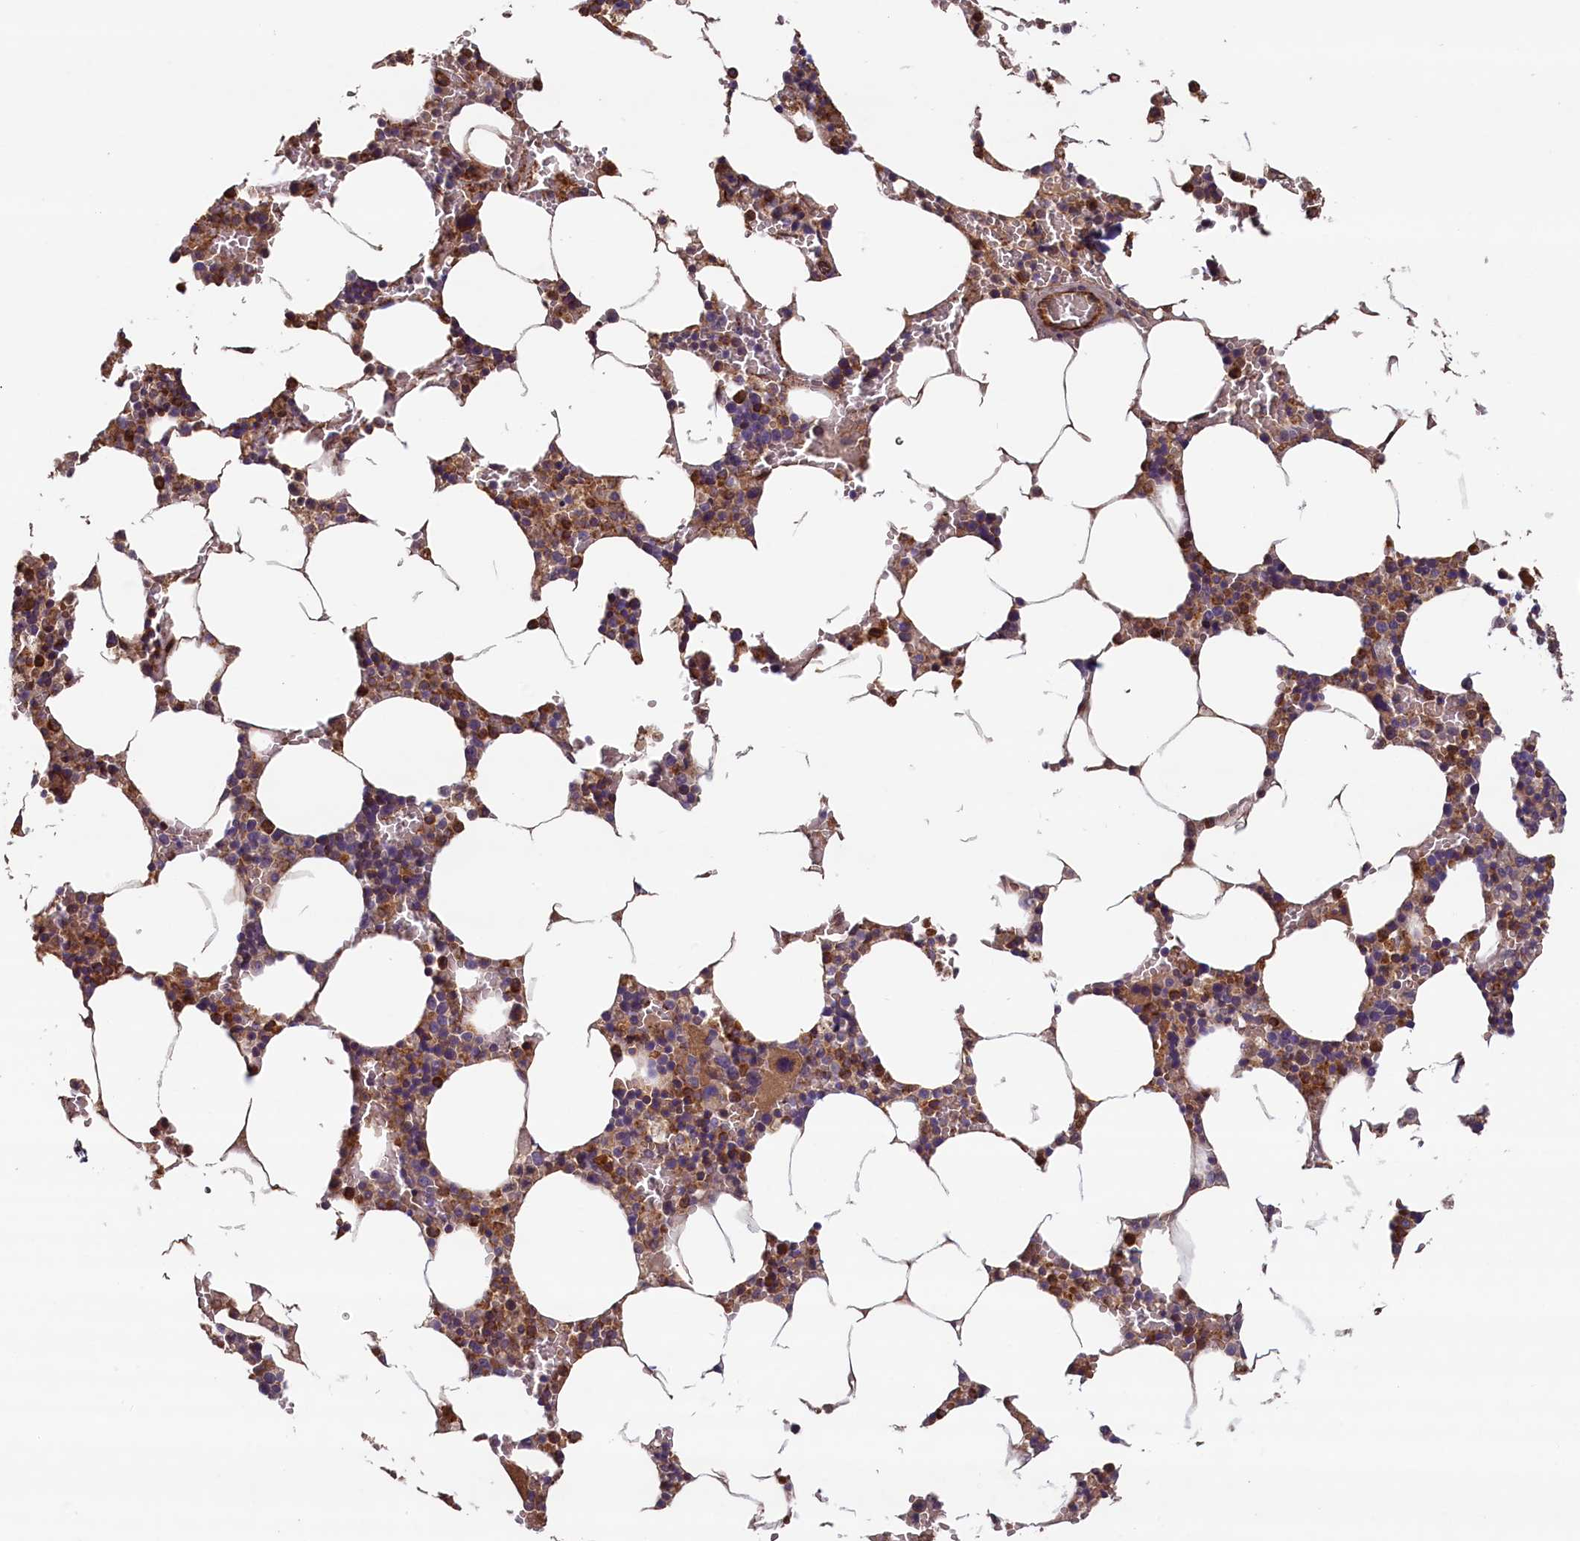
{"staining": {"intensity": "moderate", "quantity": ">75%", "location": "cytoplasmic/membranous"}, "tissue": "bone marrow", "cell_type": "Hematopoietic cells", "image_type": "normal", "snomed": [{"axis": "morphology", "description": "Normal tissue, NOS"}, {"axis": "topography", "description": "Bone marrow"}], "caption": "About >75% of hematopoietic cells in benign bone marrow reveal moderate cytoplasmic/membranous protein staining as visualized by brown immunohistochemical staining.", "gene": "ACSBG1", "patient": {"sex": "male", "age": 70}}